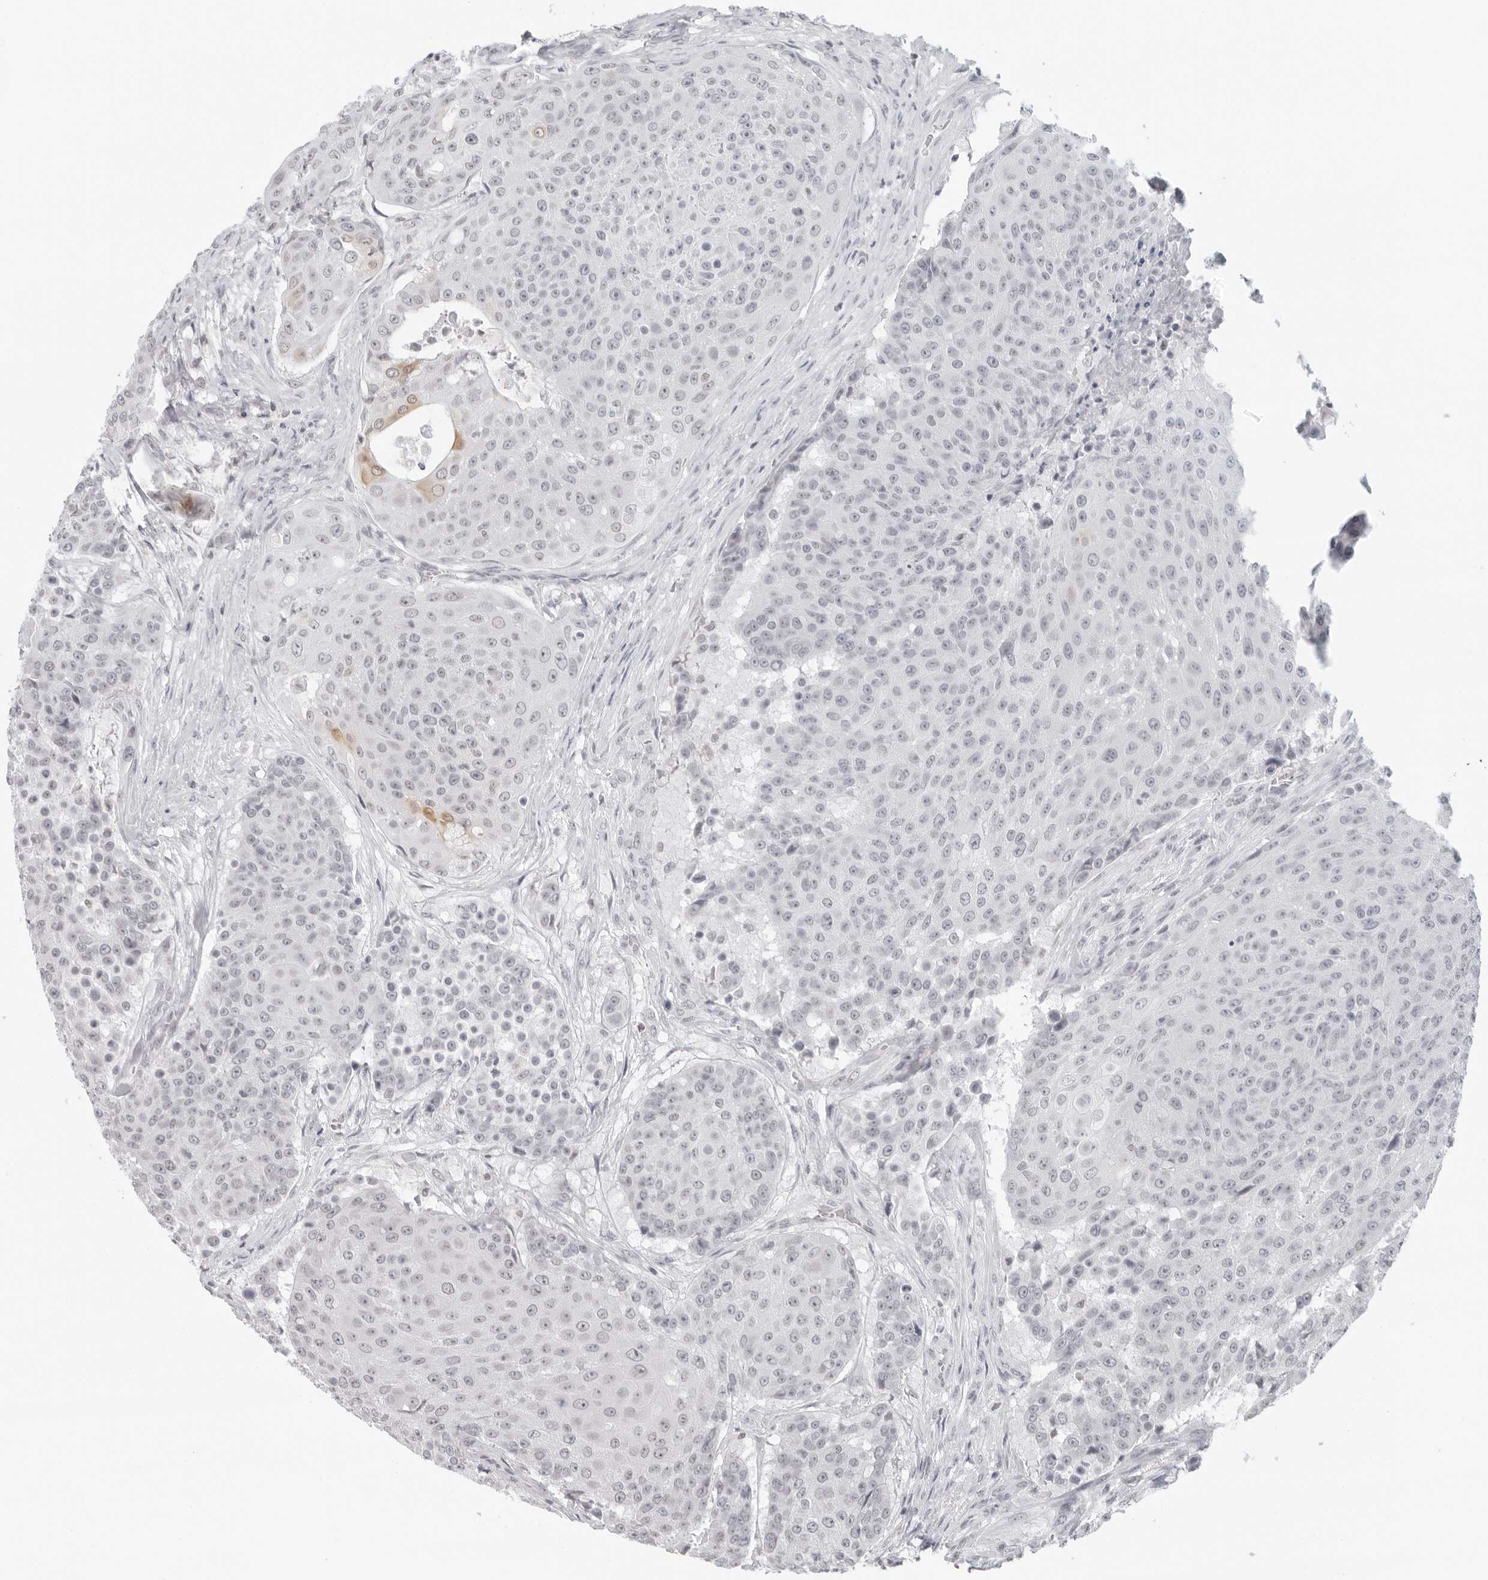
{"staining": {"intensity": "negative", "quantity": "none", "location": "none"}, "tissue": "urothelial cancer", "cell_type": "Tumor cells", "image_type": "cancer", "snomed": [{"axis": "morphology", "description": "Urothelial carcinoma, High grade"}, {"axis": "topography", "description": "Urinary bladder"}], "caption": "Protein analysis of urothelial cancer reveals no significant staining in tumor cells.", "gene": "FLG2", "patient": {"sex": "female", "age": 63}}